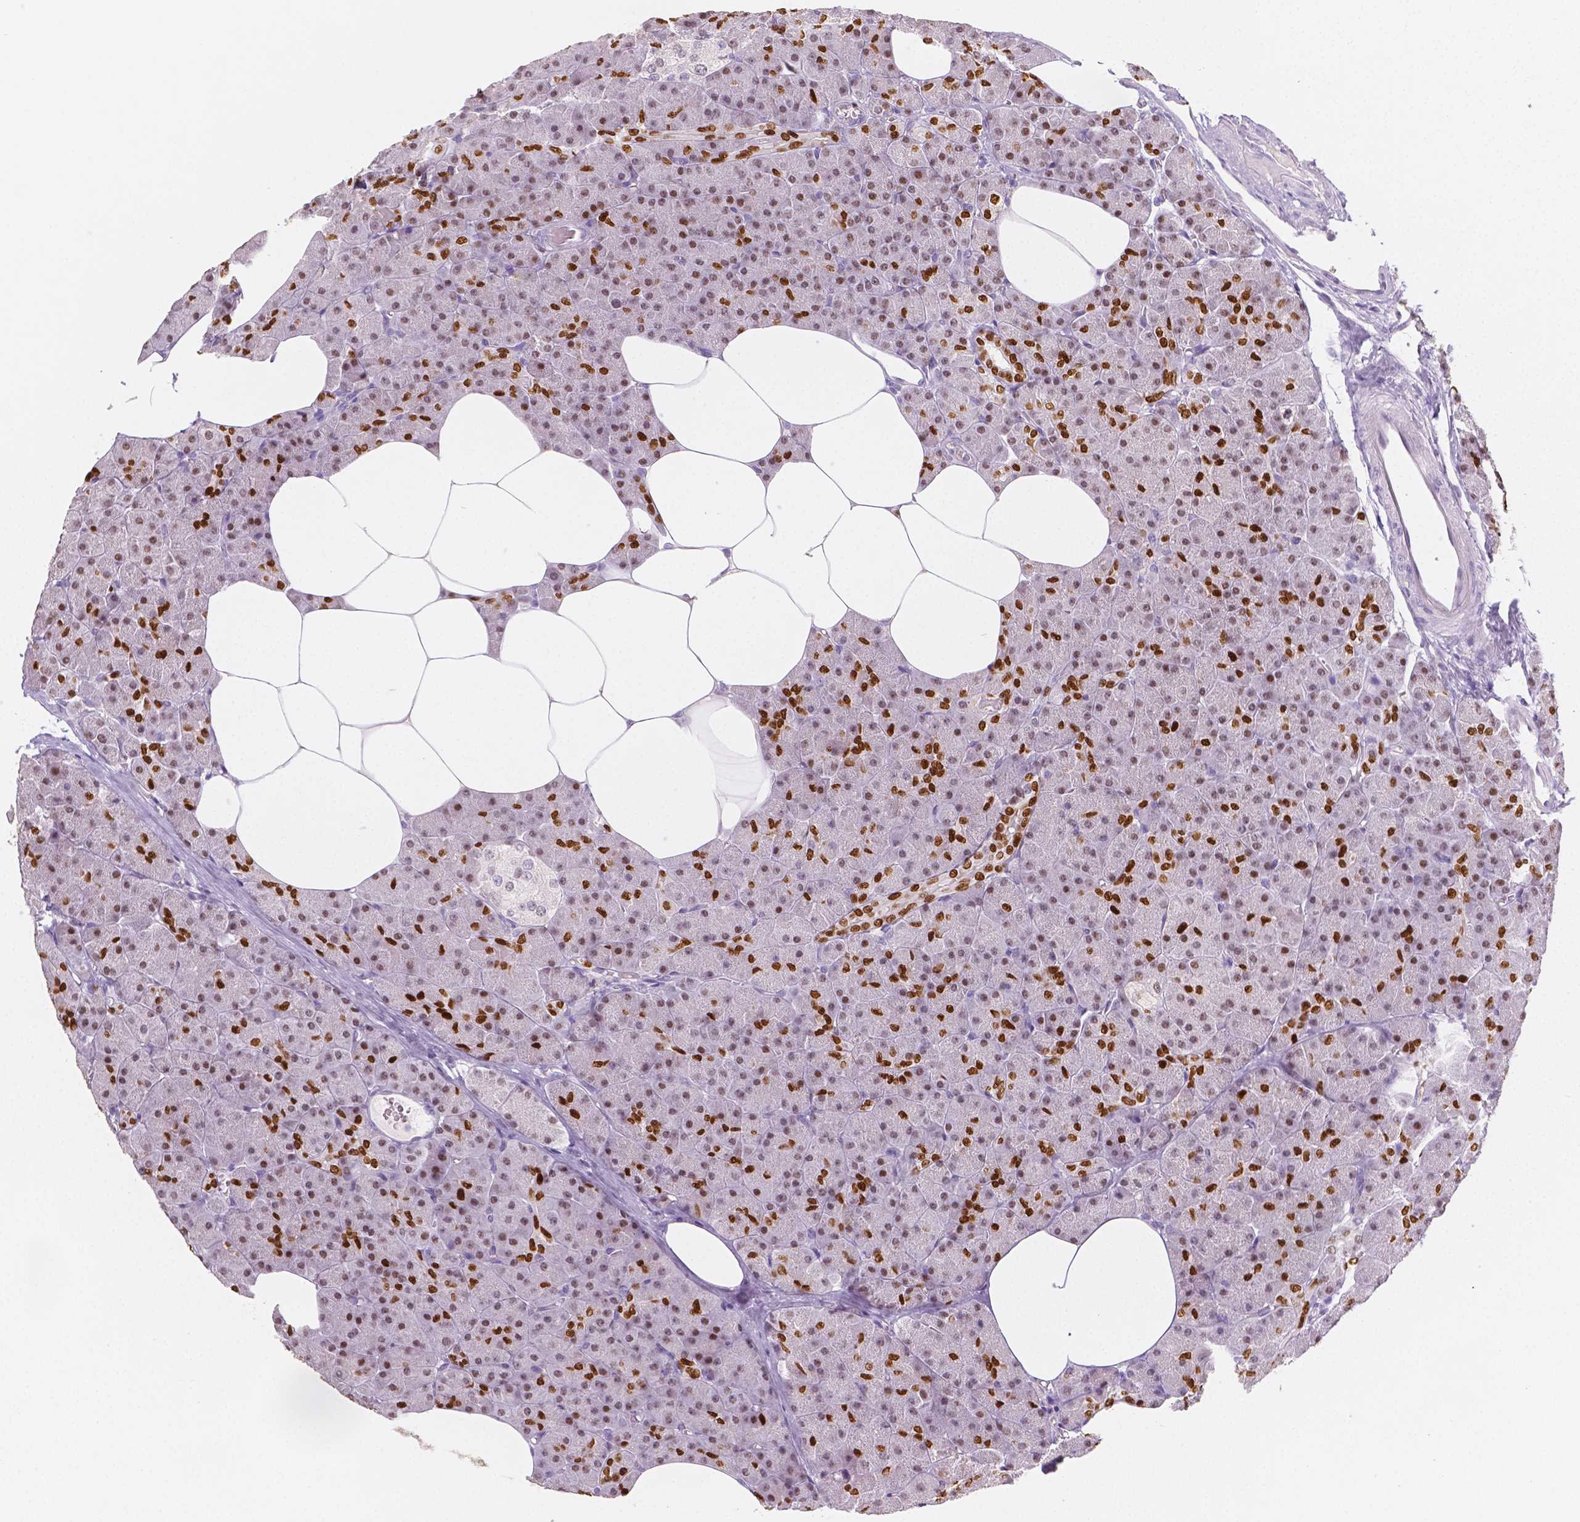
{"staining": {"intensity": "strong", "quantity": "25%-75%", "location": "nuclear"}, "tissue": "pancreas", "cell_type": "Exocrine glandular cells", "image_type": "normal", "snomed": [{"axis": "morphology", "description": "Normal tissue, NOS"}, {"axis": "topography", "description": "Pancreas"}], "caption": "Immunohistochemical staining of benign human pancreas demonstrates strong nuclear protein staining in about 25%-75% of exocrine glandular cells.", "gene": "HNF1B", "patient": {"sex": "female", "age": 45}}